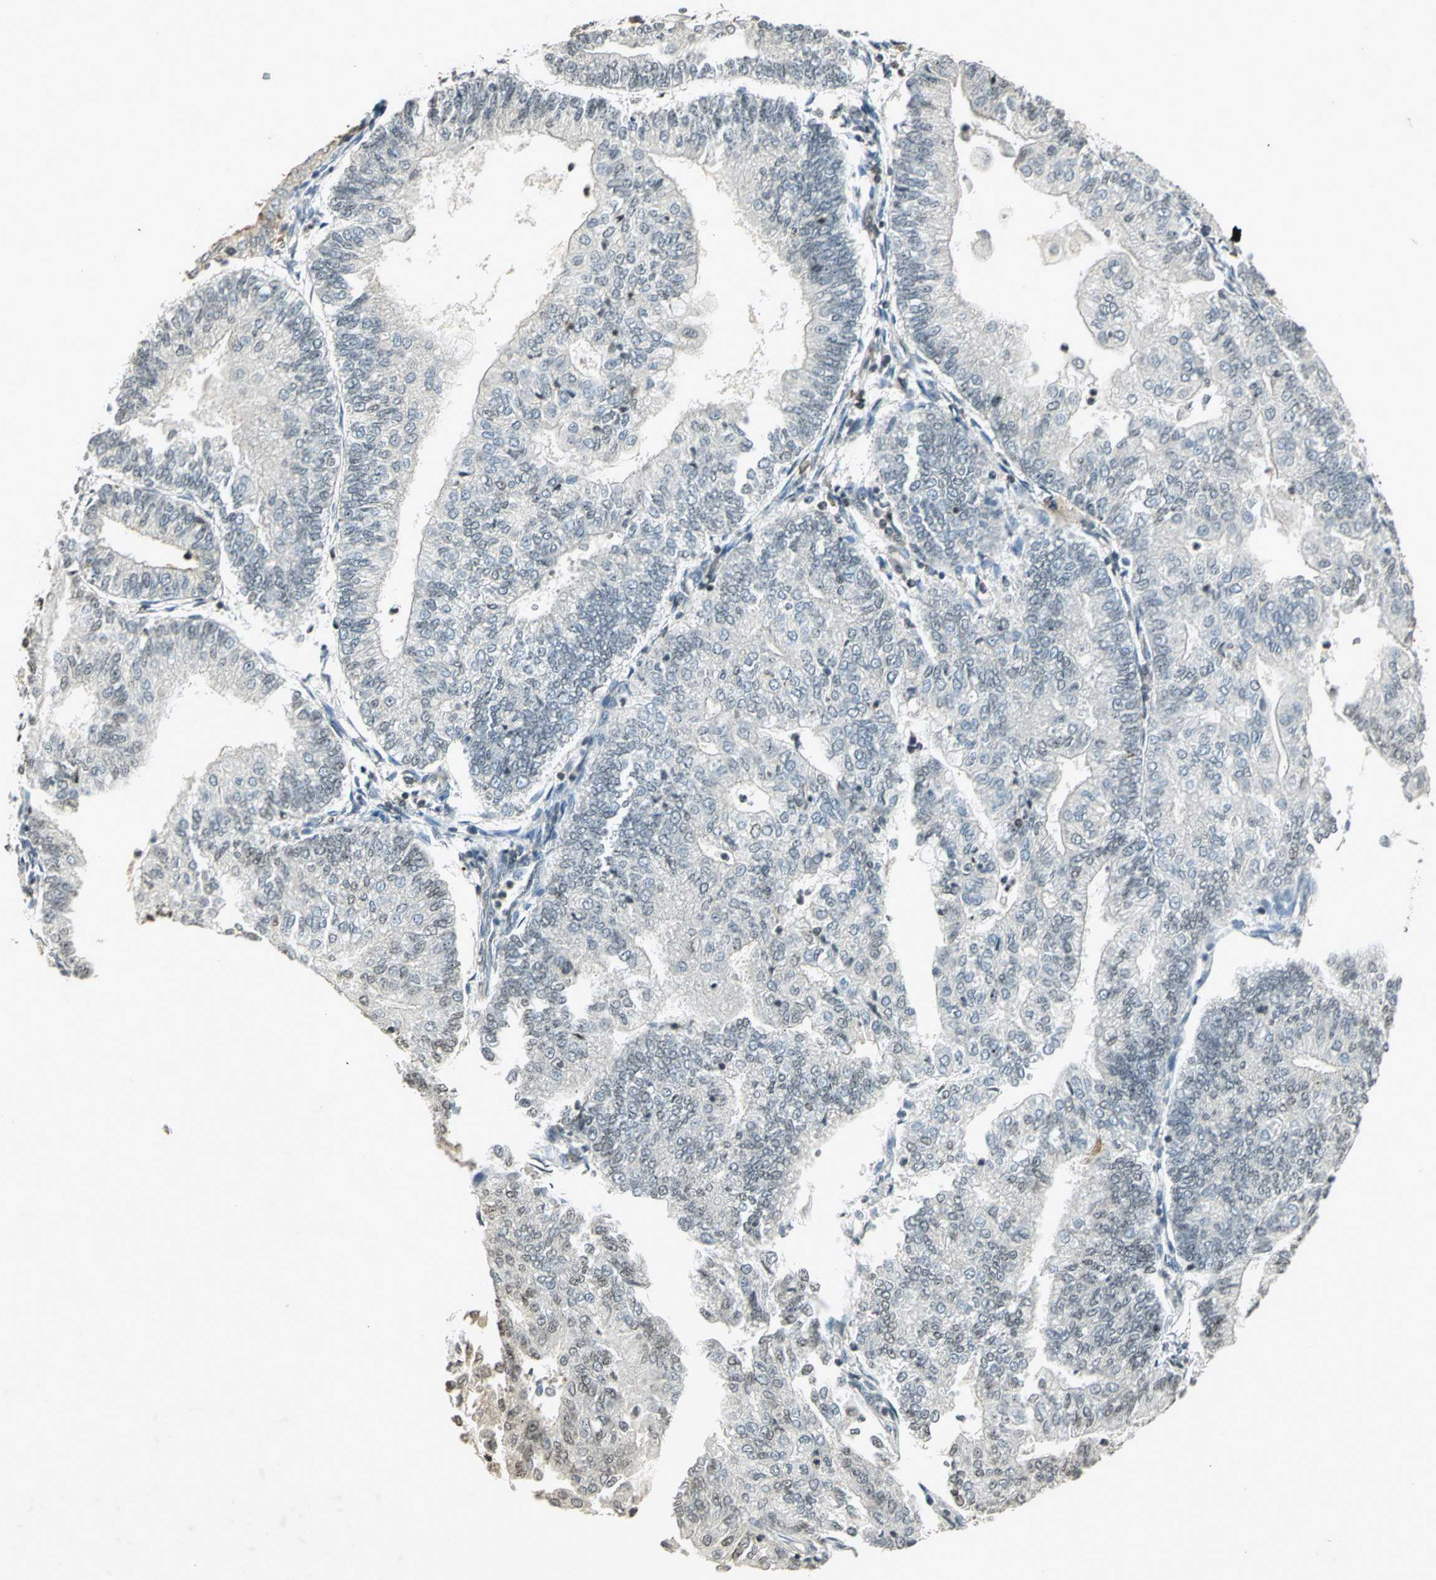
{"staining": {"intensity": "negative", "quantity": "none", "location": "none"}, "tissue": "endometrial cancer", "cell_type": "Tumor cells", "image_type": "cancer", "snomed": [{"axis": "morphology", "description": "Adenocarcinoma, NOS"}, {"axis": "topography", "description": "Endometrium"}], "caption": "Immunohistochemical staining of endometrial adenocarcinoma reveals no significant positivity in tumor cells.", "gene": "IL16", "patient": {"sex": "female", "age": 59}}